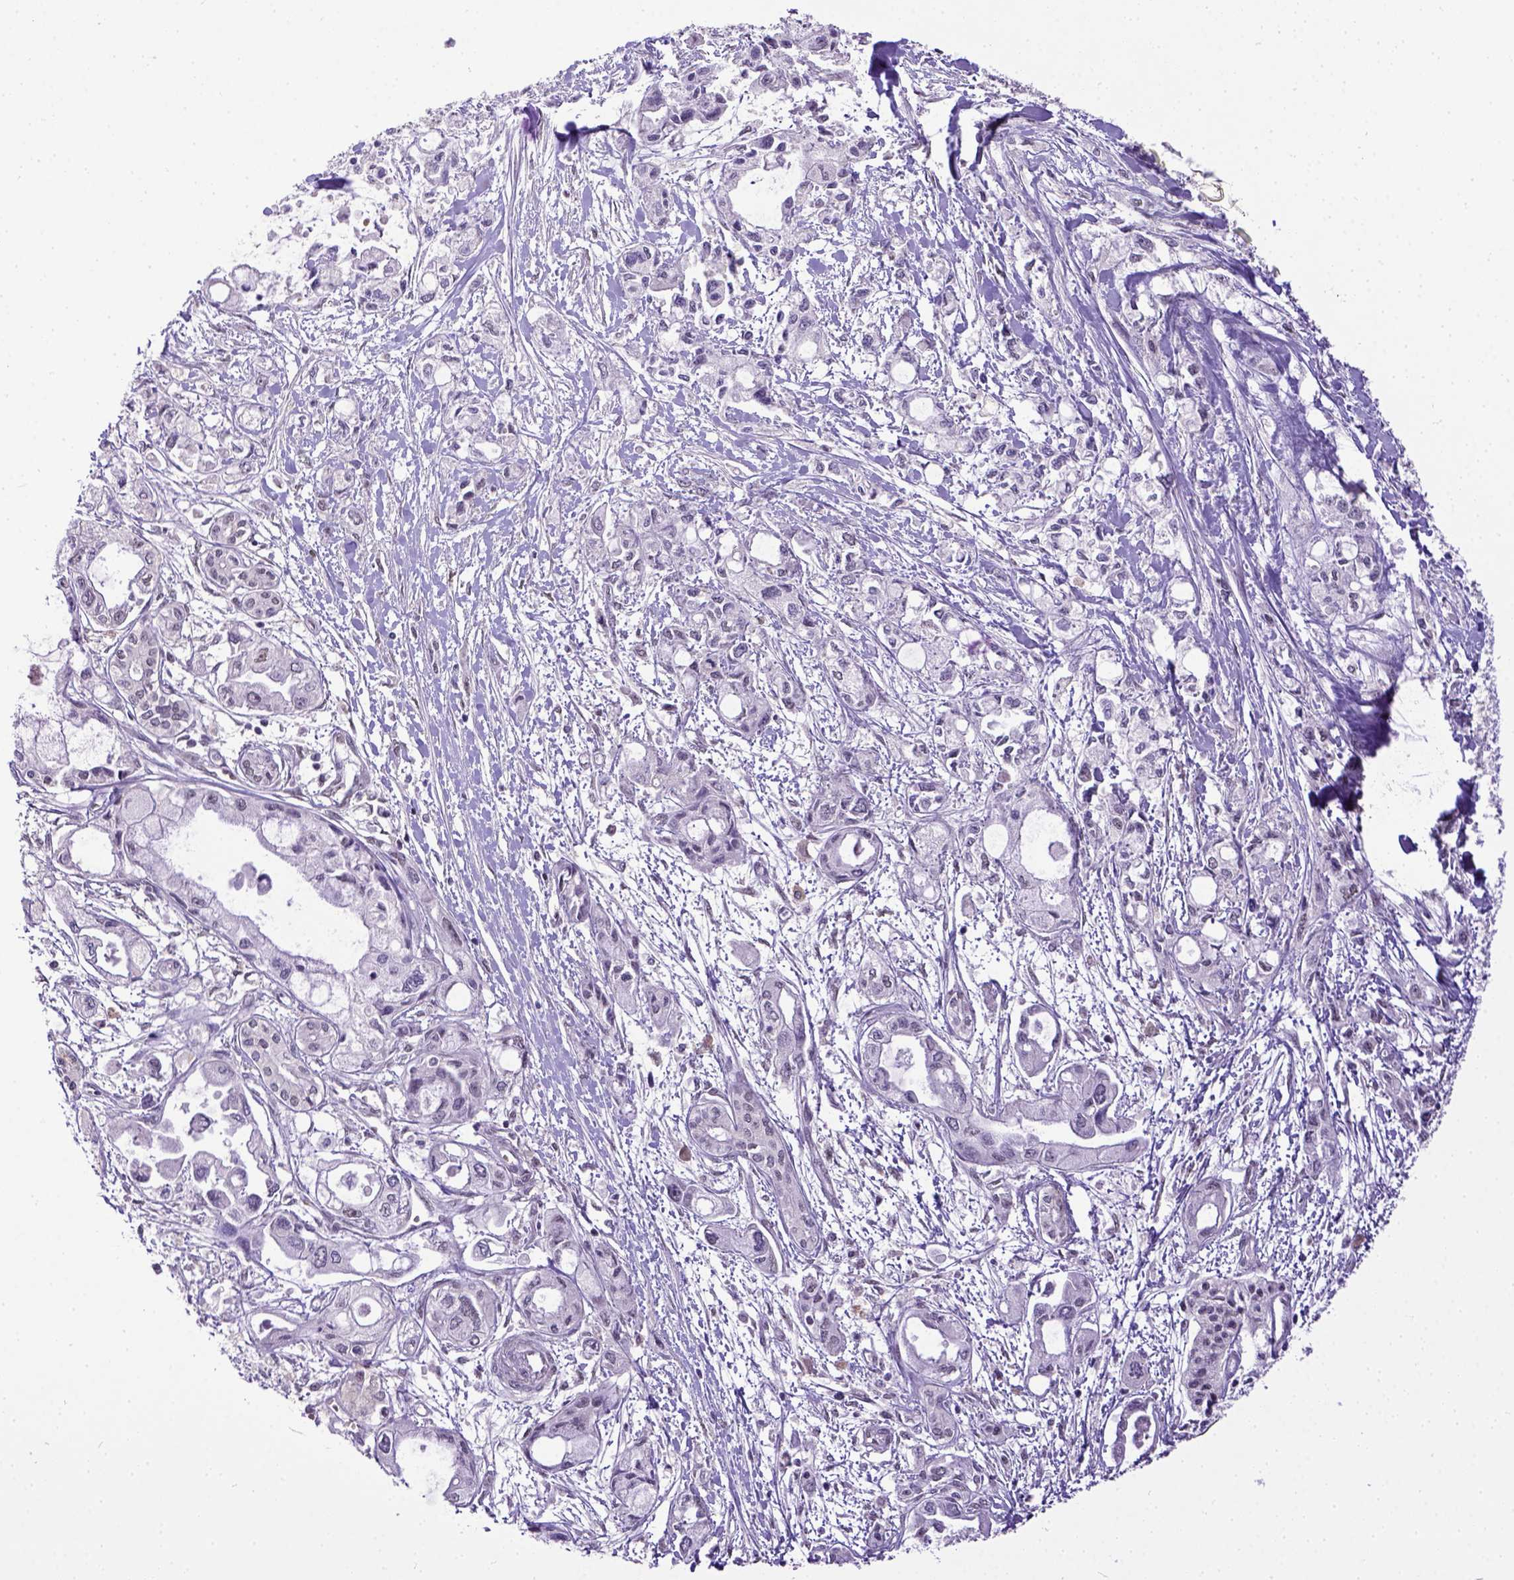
{"staining": {"intensity": "negative", "quantity": "none", "location": "none"}, "tissue": "pancreatic cancer", "cell_type": "Tumor cells", "image_type": "cancer", "snomed": [{"axis": "morphology", "description": "Adenocarcinoma, NOS"}, {"axis": "topography", "description": "Pancreas"}], "caption": "Micrograph shows no significant protein staining in tumor cells of adenocarcinoma (pancreatic). (DAB (3,3'-diaminobenzidine) immunohistochemistry (IHC), high magnification).", "gene": "ERCC1", "patient": {"sex": "female", "age": 61}}